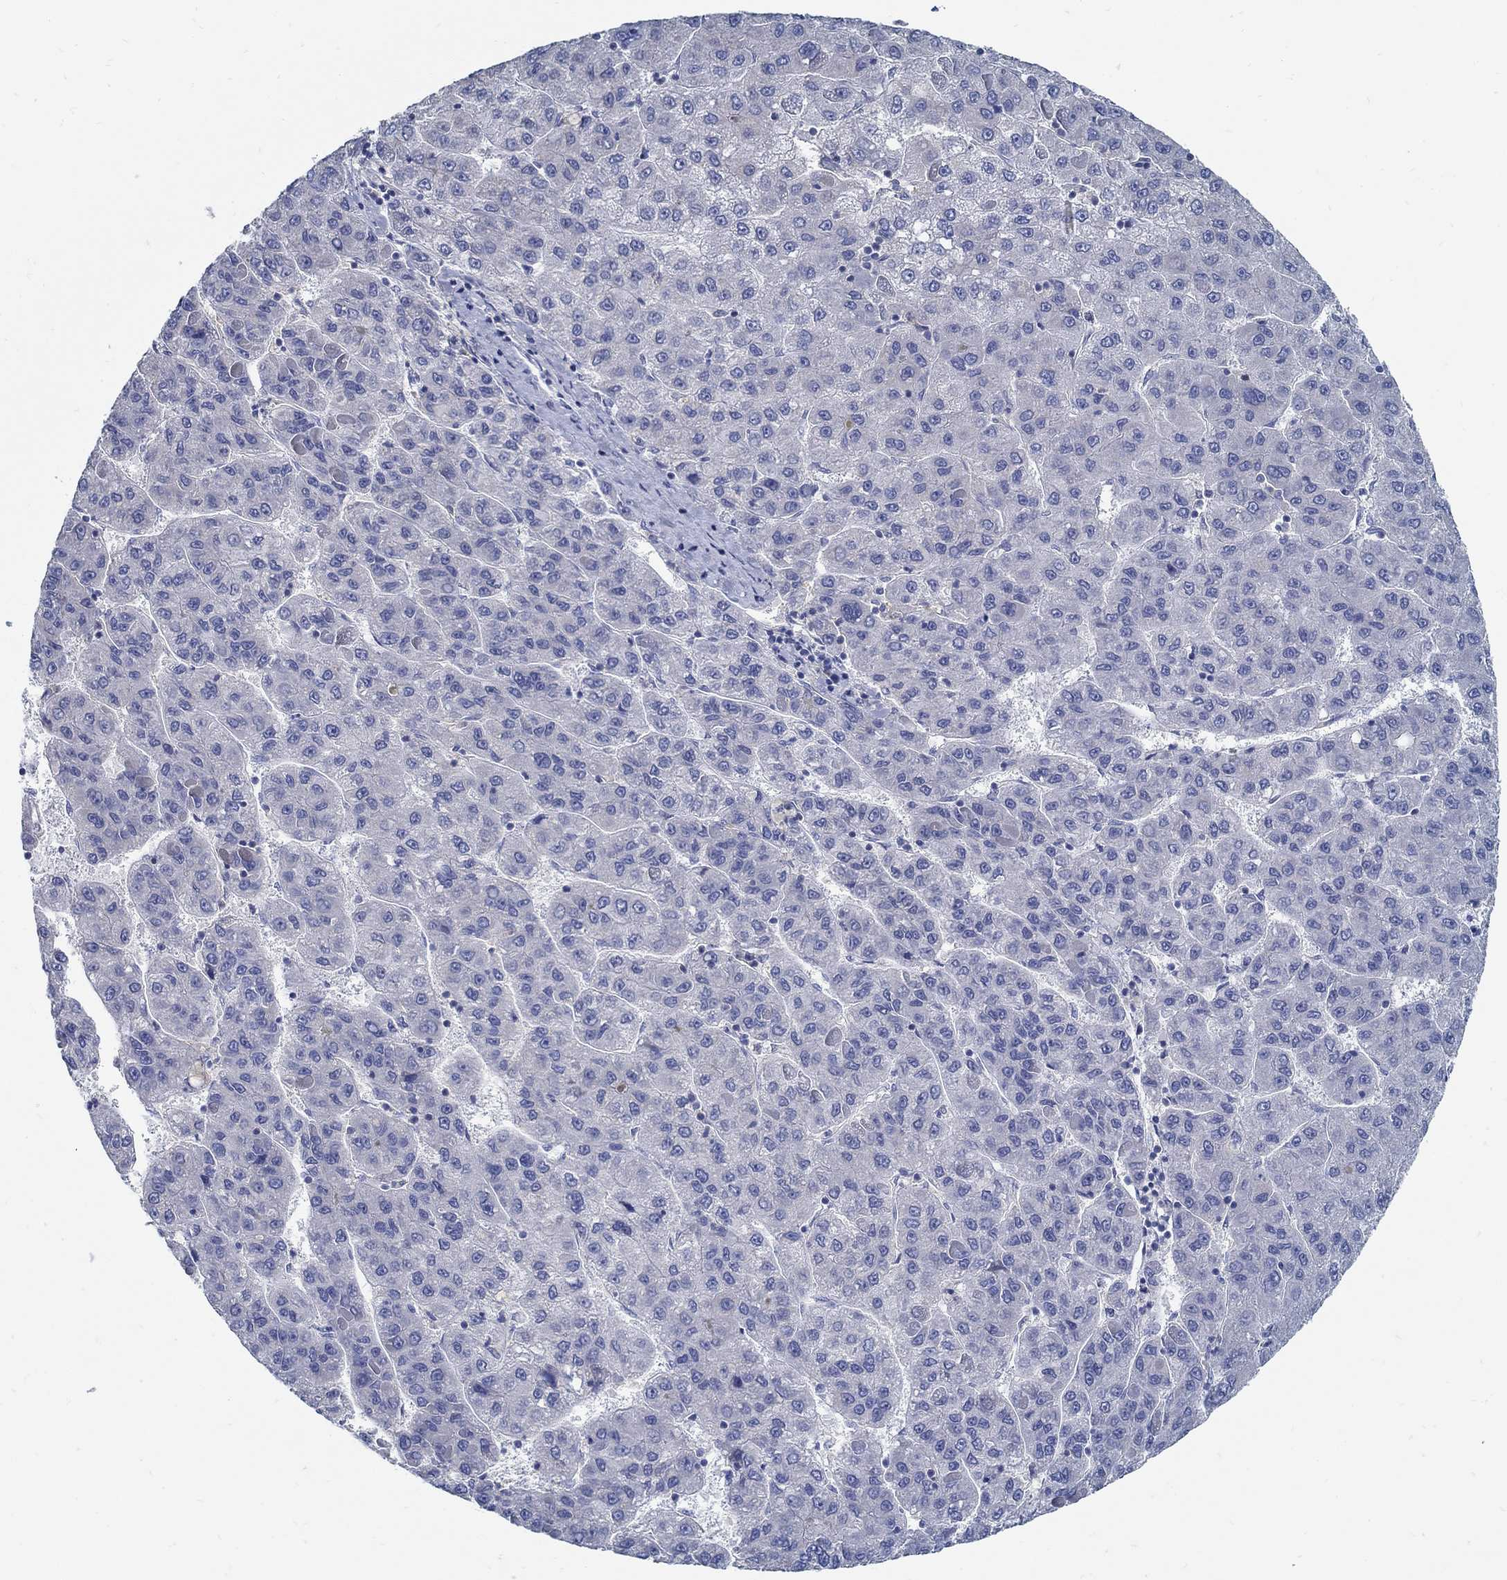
{"staining": {"intensity": "negative", "quantity": "none", "location": "none"}, "tissue": "liver cancer", "cell_type": "Tumor cells", "image_type": "cancer", "snomed": [{"axis": "morphology", "description": "Carcinoma, Hepatocellular, NOS"}, {"axis": "topography", "description": "Liver"}], "caption": "High magnification brightfield microscopy of liver cancer stained with DAB (brown) and counterstained with hematoxylin (blue): tumor cells show no significant expression. Nuclei are stained in blue.", "gene": "PCDH11X", "patient": {"sex": "female", "age": 82}}